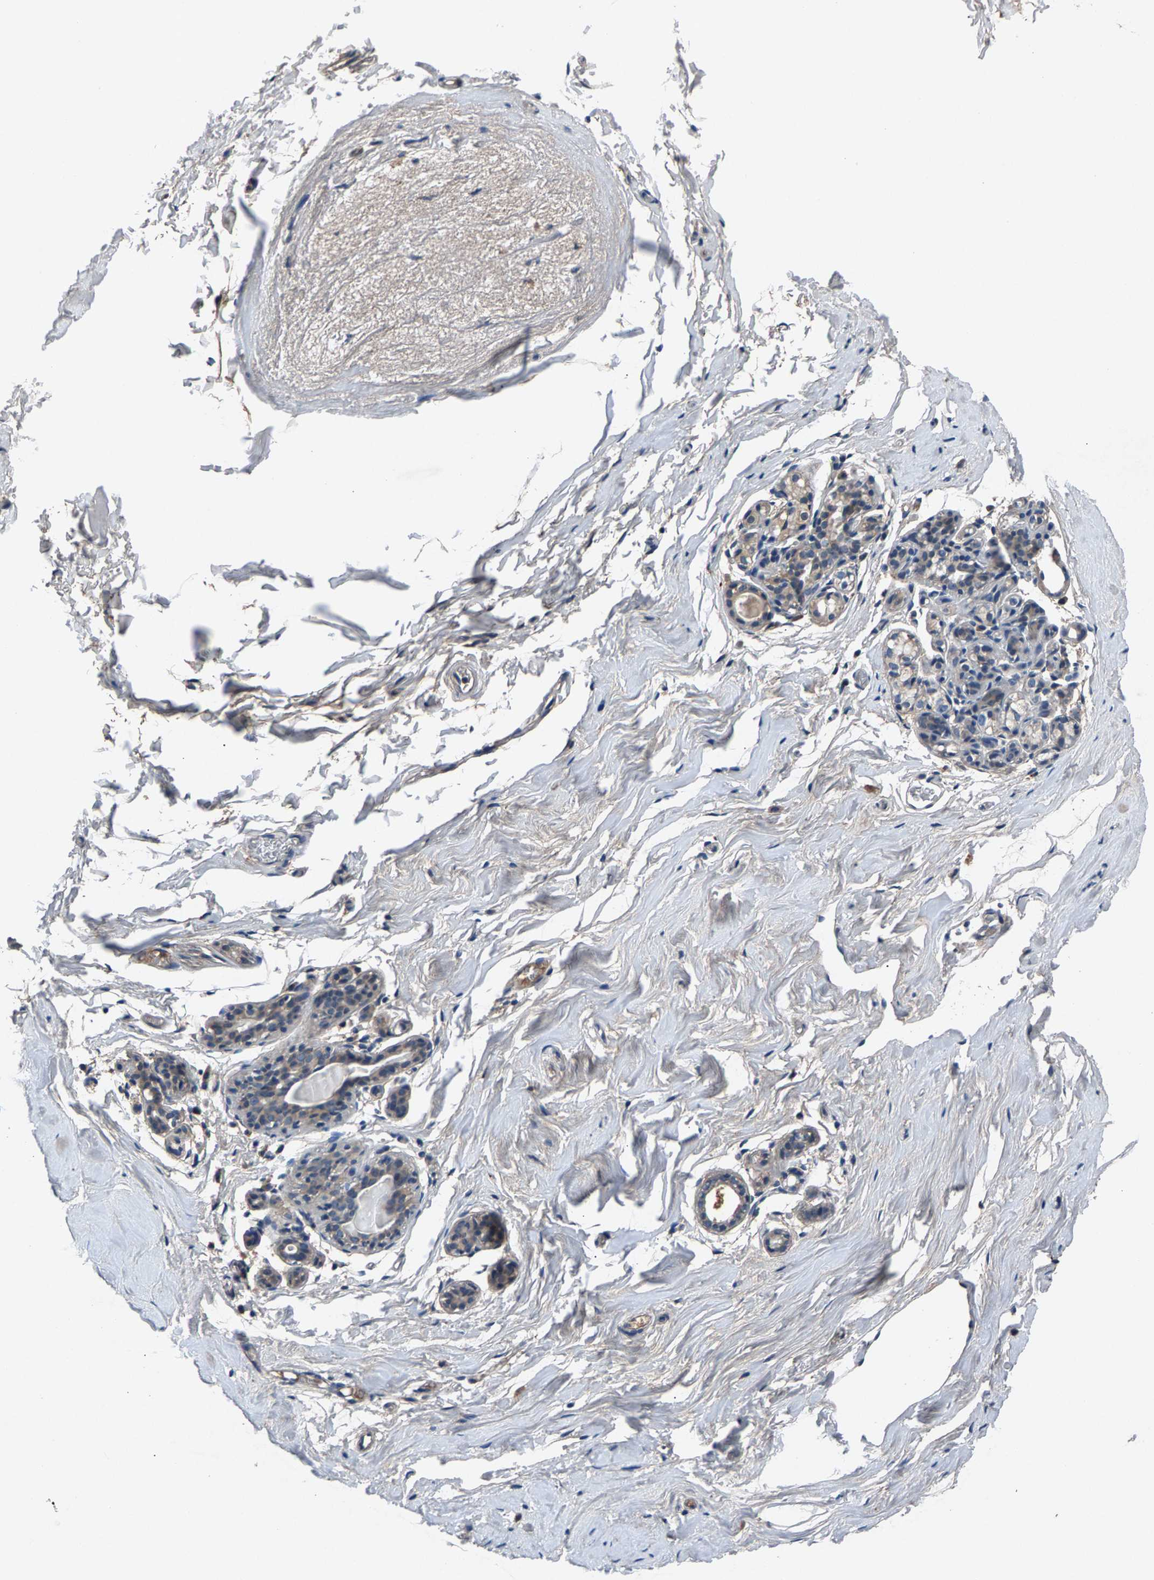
{"staining": {"intensity": "negative", "quantity": "none", "location": "none"}, "tissue": "breast", "cell_type": "Adipocytes", "image_type": "normal", "snomed": [{"axis": "morphology", "description": "Normal tissue, NOS"}, {"axis": "topography", "description": "Breast"}], "caption": "This image is of normal breast stained with IHC to label a protein in brown with the nuclei are counter-stained blue. There is no staining in adipocytes.", "gene": "PRXL2C", "patient": {"sex": "female", "age": 62}}